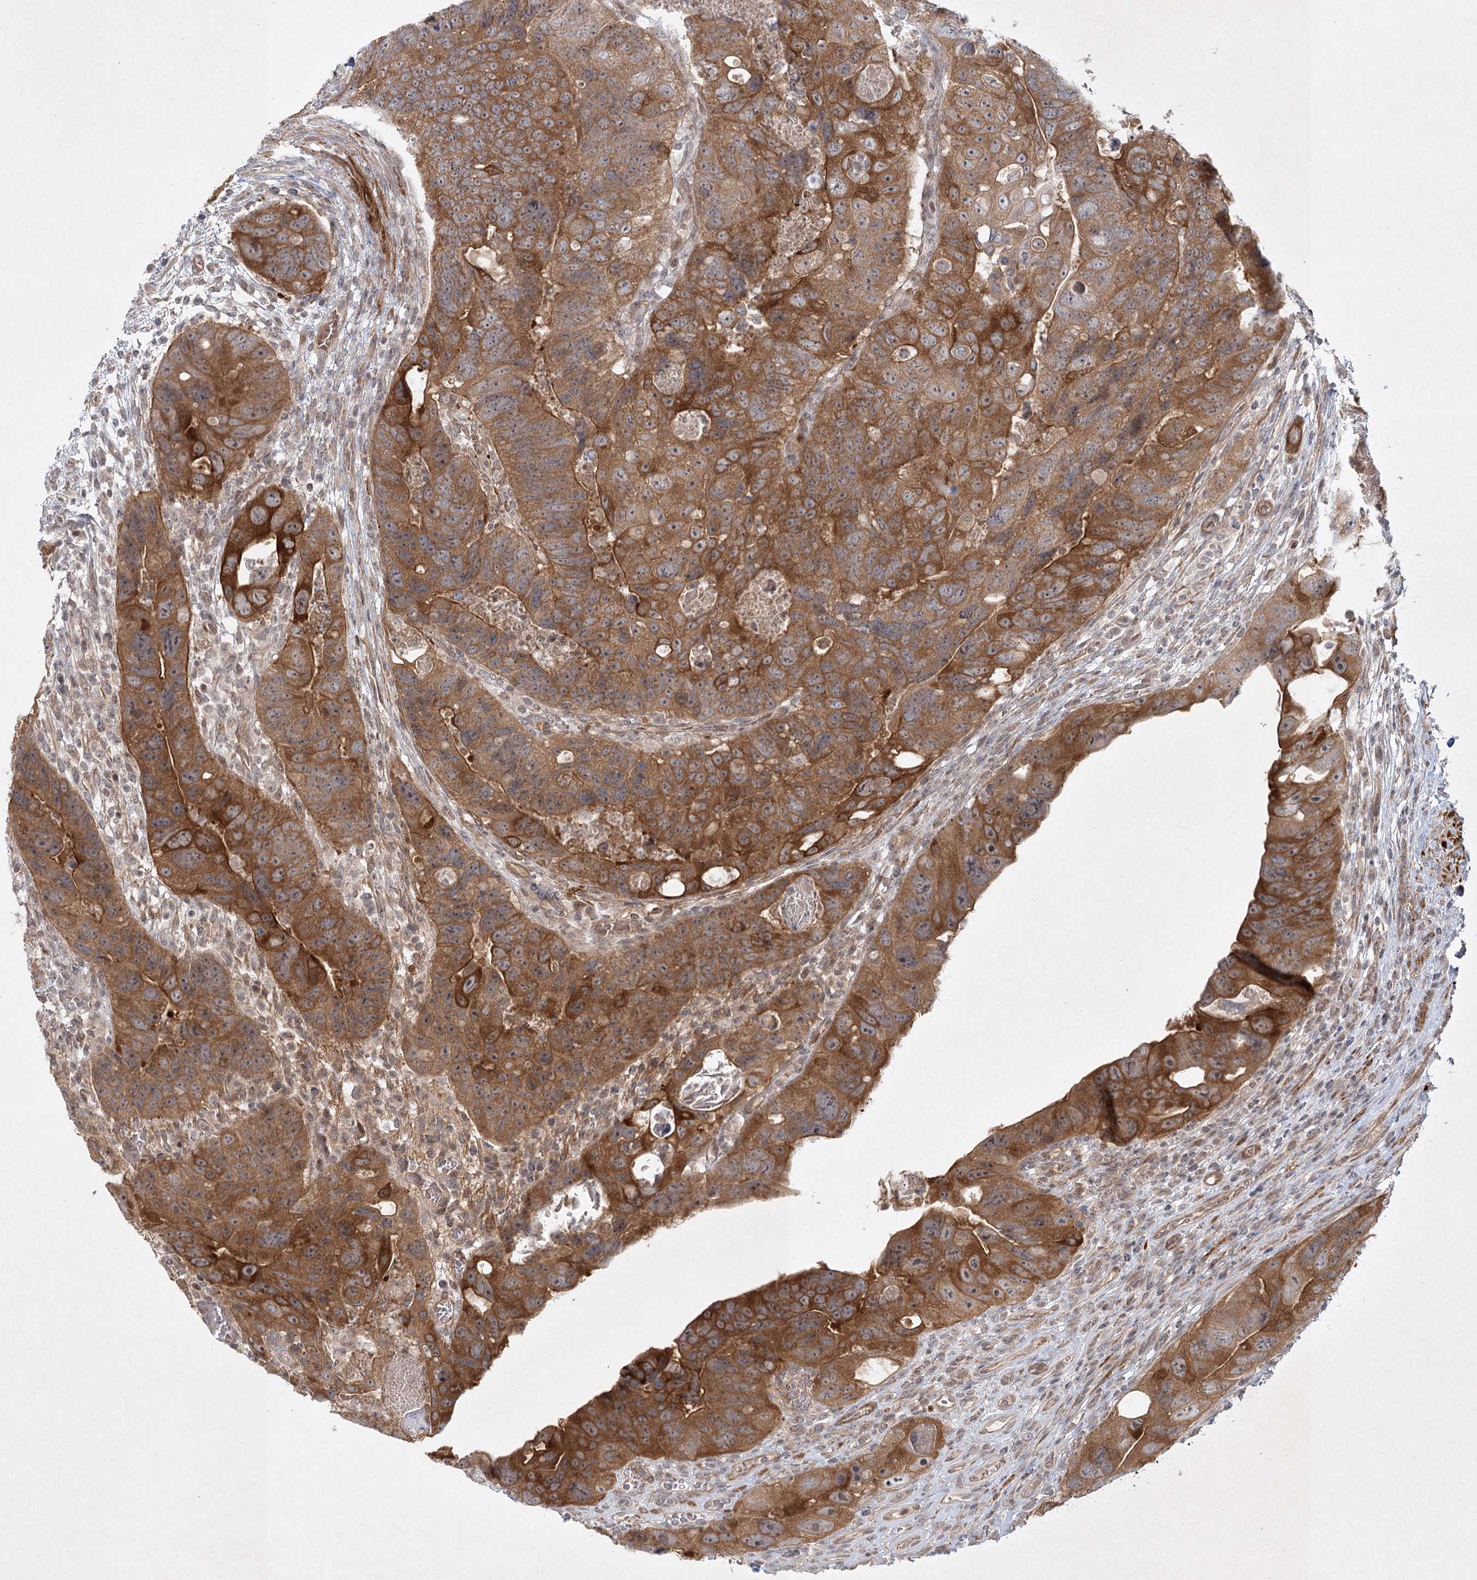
{"staining": {"intensity": "moderate", "quantity": ">75%", "location": "cytoplasmic/membranous"}, "tissue": "colorectal cancer", "cell_type": "Tumor cells", "image_type": "cancer", "snomed": [{"axis": "morphology", "description": "Adenocarcinoma, NOS"}, {"axis": "topography", "description": "Rectum"}], "caption": "IHC image of neoplastic tissue: colorectal adenocarcinoma stained using IHC exhibits medium levels of moderate protein expression localized specifically in the cytoplasmic/membranous of tumor cells, appearing as a cytoplasmic/membranous brown color.", "gene": "SH2D3A", "patient": {"sex": "male", "age": 59}}